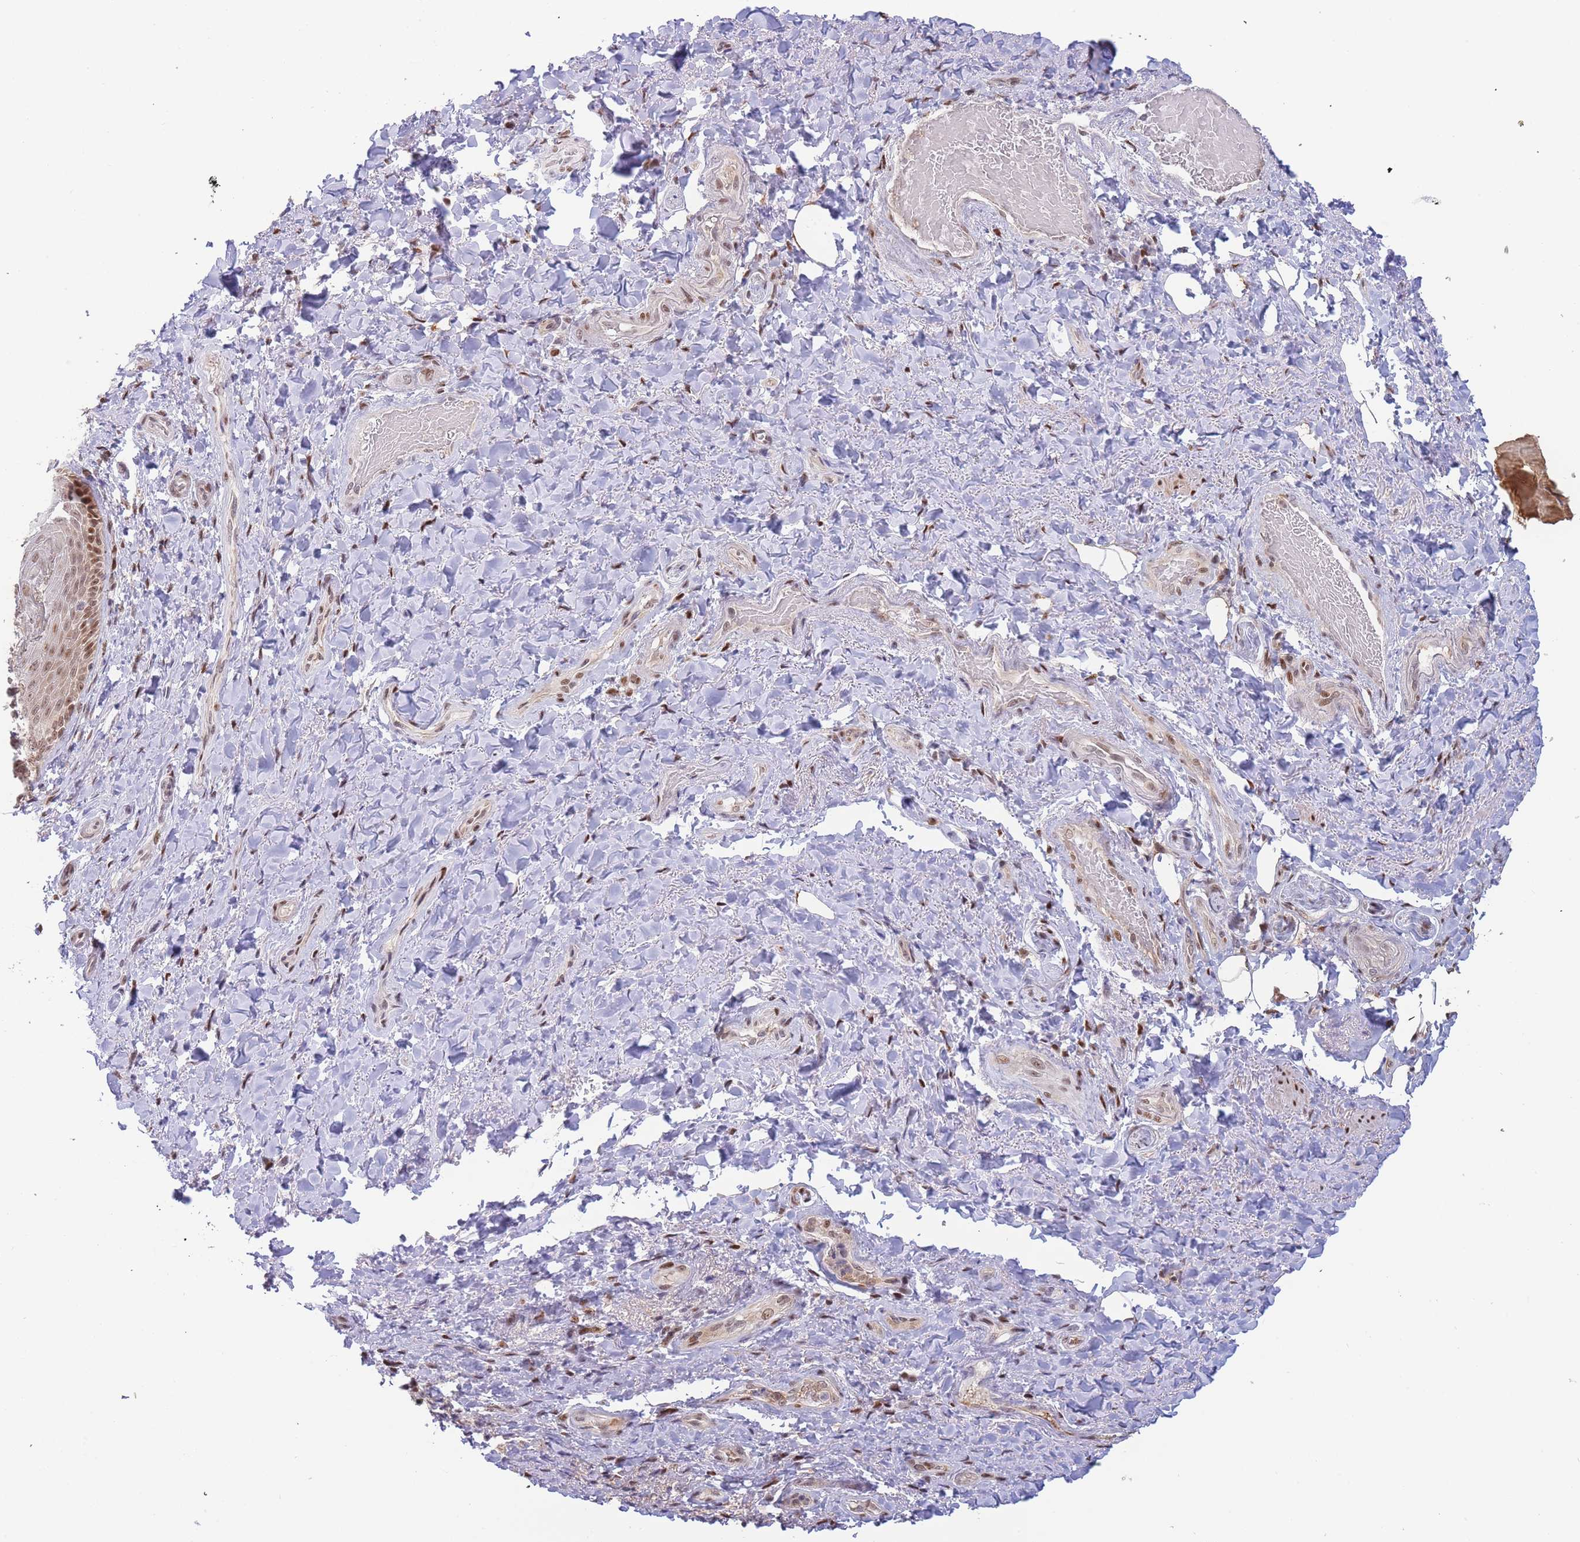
{"staining": {"intensity": "moderate", "quantity": ">75%", "location": "nuclear"}, "tissue": "skin", "cell_type": "Epidermal cells", "image_type": "normal", "snomed": [{"axis": "morphology", "description": "Normal tissue, NOS"}, {"axis": "topography", "description": "Anal"}], "caption": "Protein staining demonstrates moderate nuclear expression in about >75% of epidermal cells in normal skin.", "gene": "DEAF1", "patient": {"sex": "female", "age": 89}}